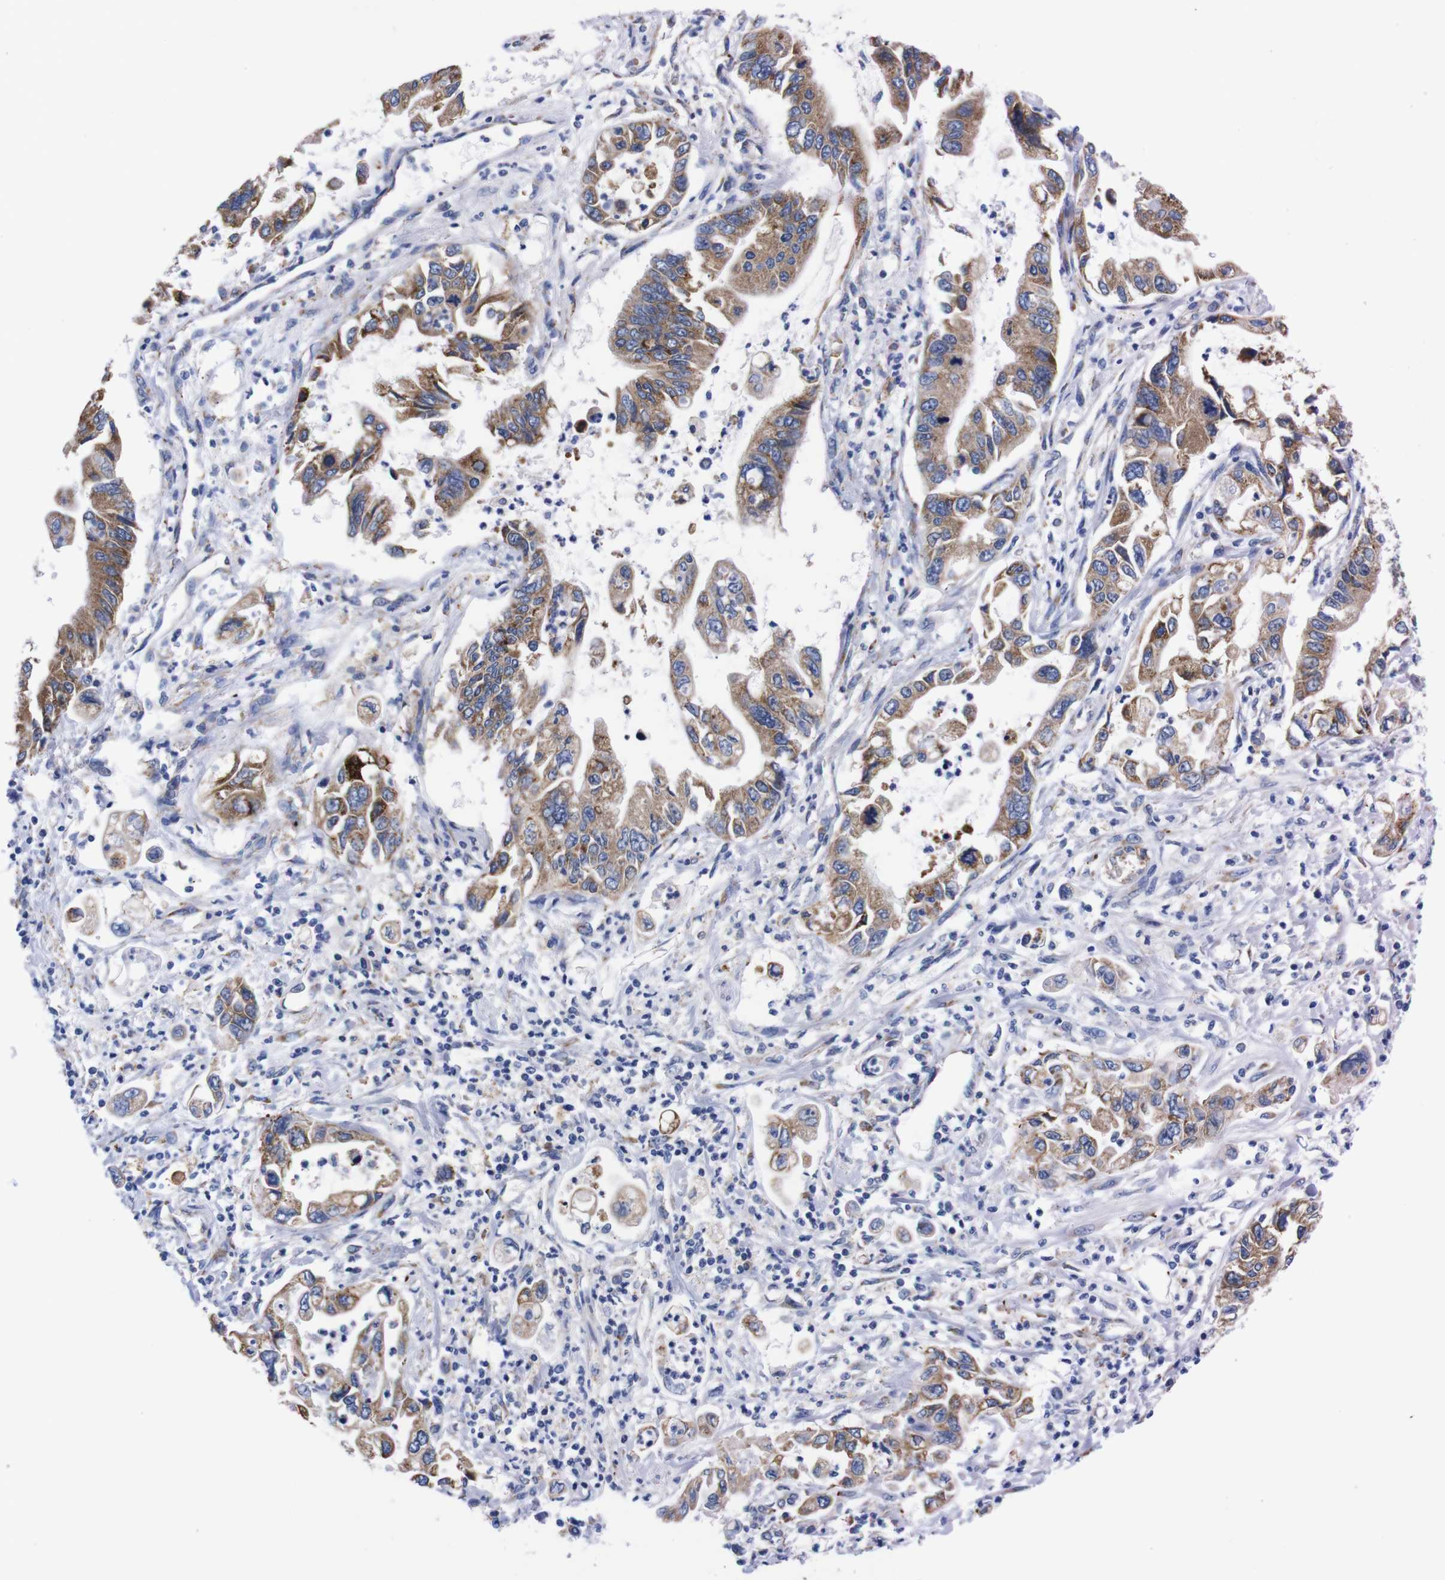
{"staining": {"intensity": "moderate", "quantity": ">75%", "location": "cytoplasmic/membranous"}, "tissue": "pancreatic cancer", "cell_type": "Tumor cells", "image_type": "cancer", "snomed": [{"axis": "morphology", "description": "Adenocarcinoma, NOS"}, {"axis": "topography", "description": "Pancreas"}], "caption": "IHC micrograph of pancreatic cancer (adenocarcinoma) stained for a protein (brown), which shows medium levels of moderate cytoplasmic/membranous staining in about >75% of tumor cells.", "gene": "NEBL", "patient": {"sex": "male", "age": 56}}